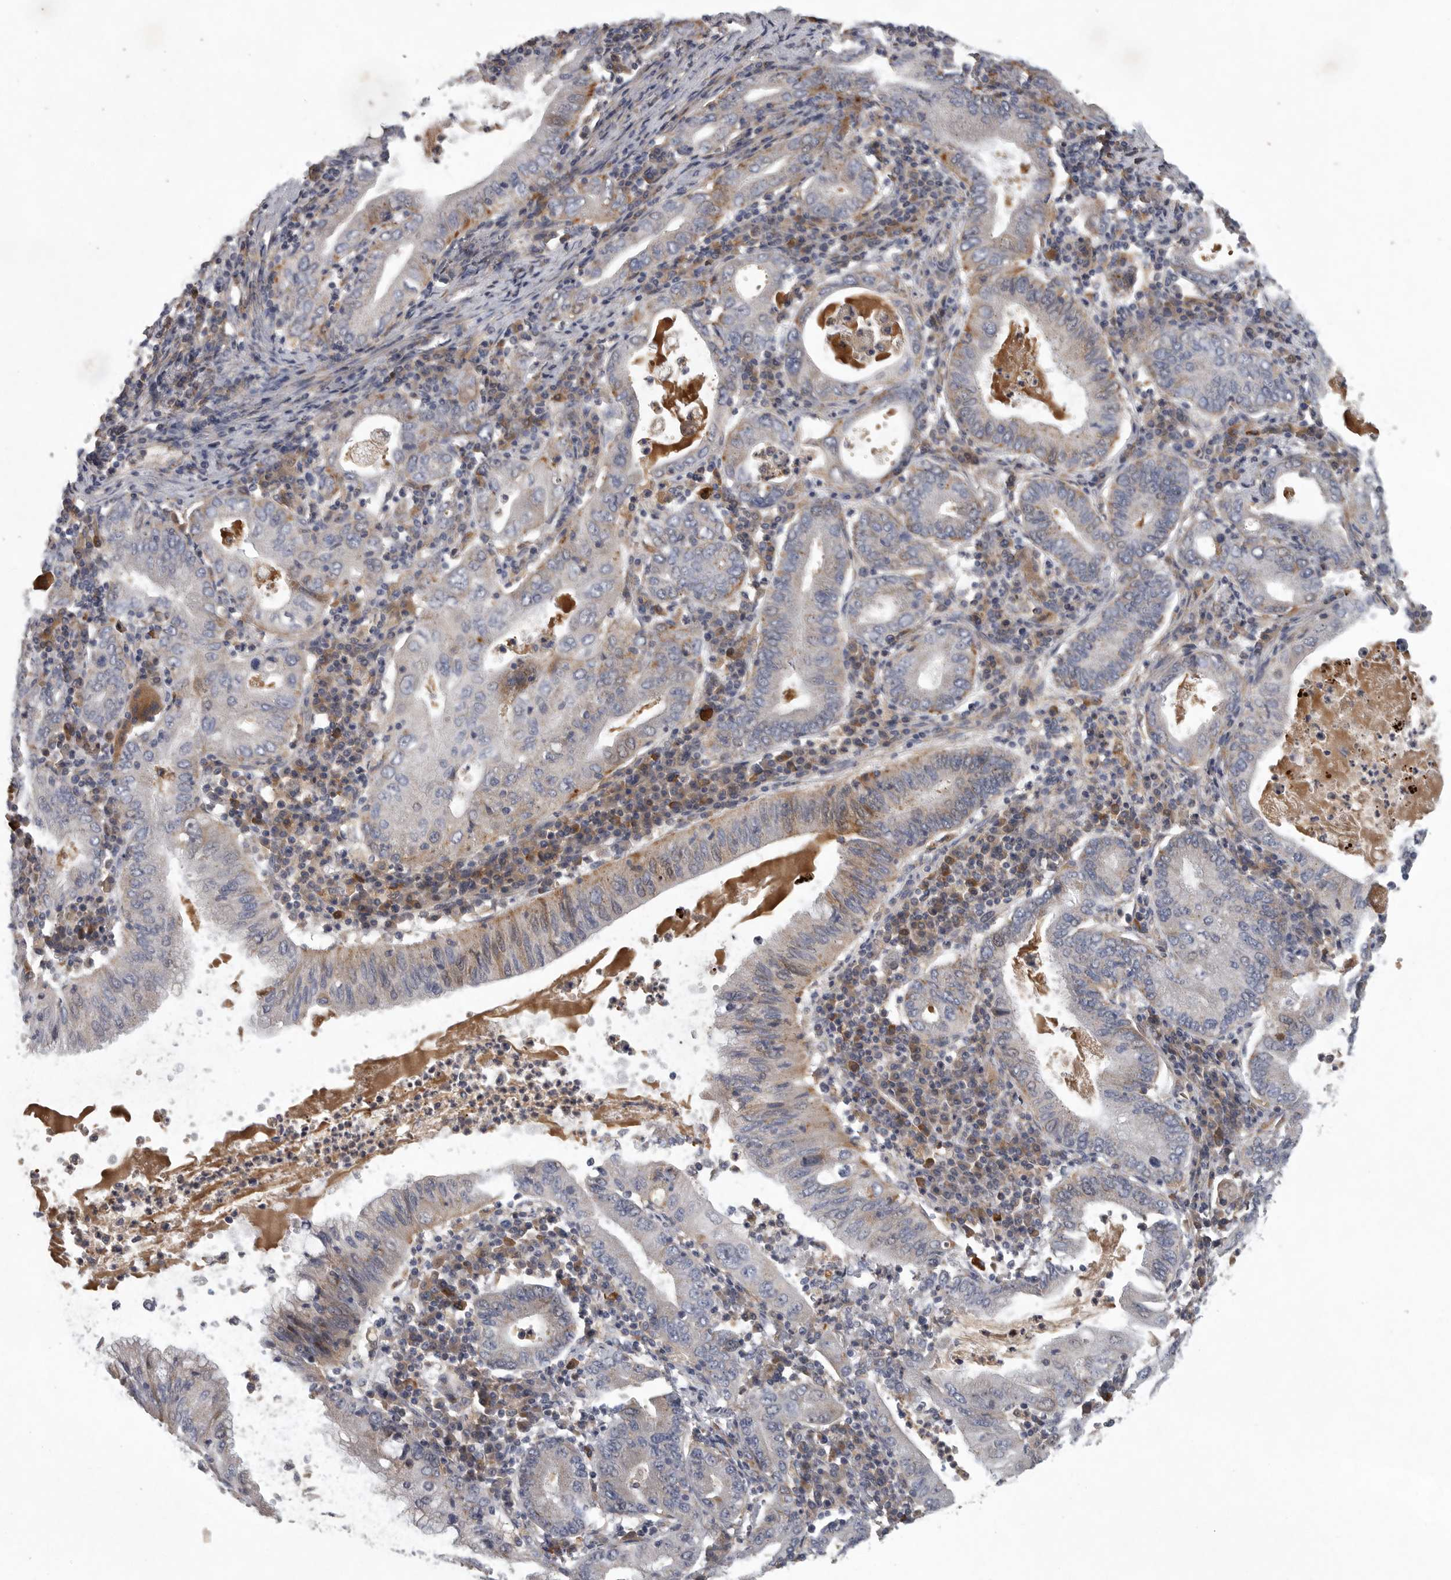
{"staining": {"intensity": "moderate", "quantity": "<25%", "location": "cytoplasmic/membranous"}, "tissue": "stomach cancer", "cell_type": "Tumor cells", "image_type": "cancer", "snomed": [{"axis": "morphology", "description": "Normal tissue, NOS"}, {"axis": "morphology", "description": "Adenocarcinoma, NOS"}, {"axis": "topography", "description": "Esophagus"}, {"axis": "topography", "description": "Stomach, upper"}, {"axis": "topography", "description": "Peripheral nerve tissue"}], "caption": "Human adenocarcinoma (stomach) stained with a brown dye demonstrates moderate cytoplasmic/membranous positive staining in about <25% of tumor cells.", "gene": "LAMTOR3", "patient": {"sex": "male", "age": 62}}